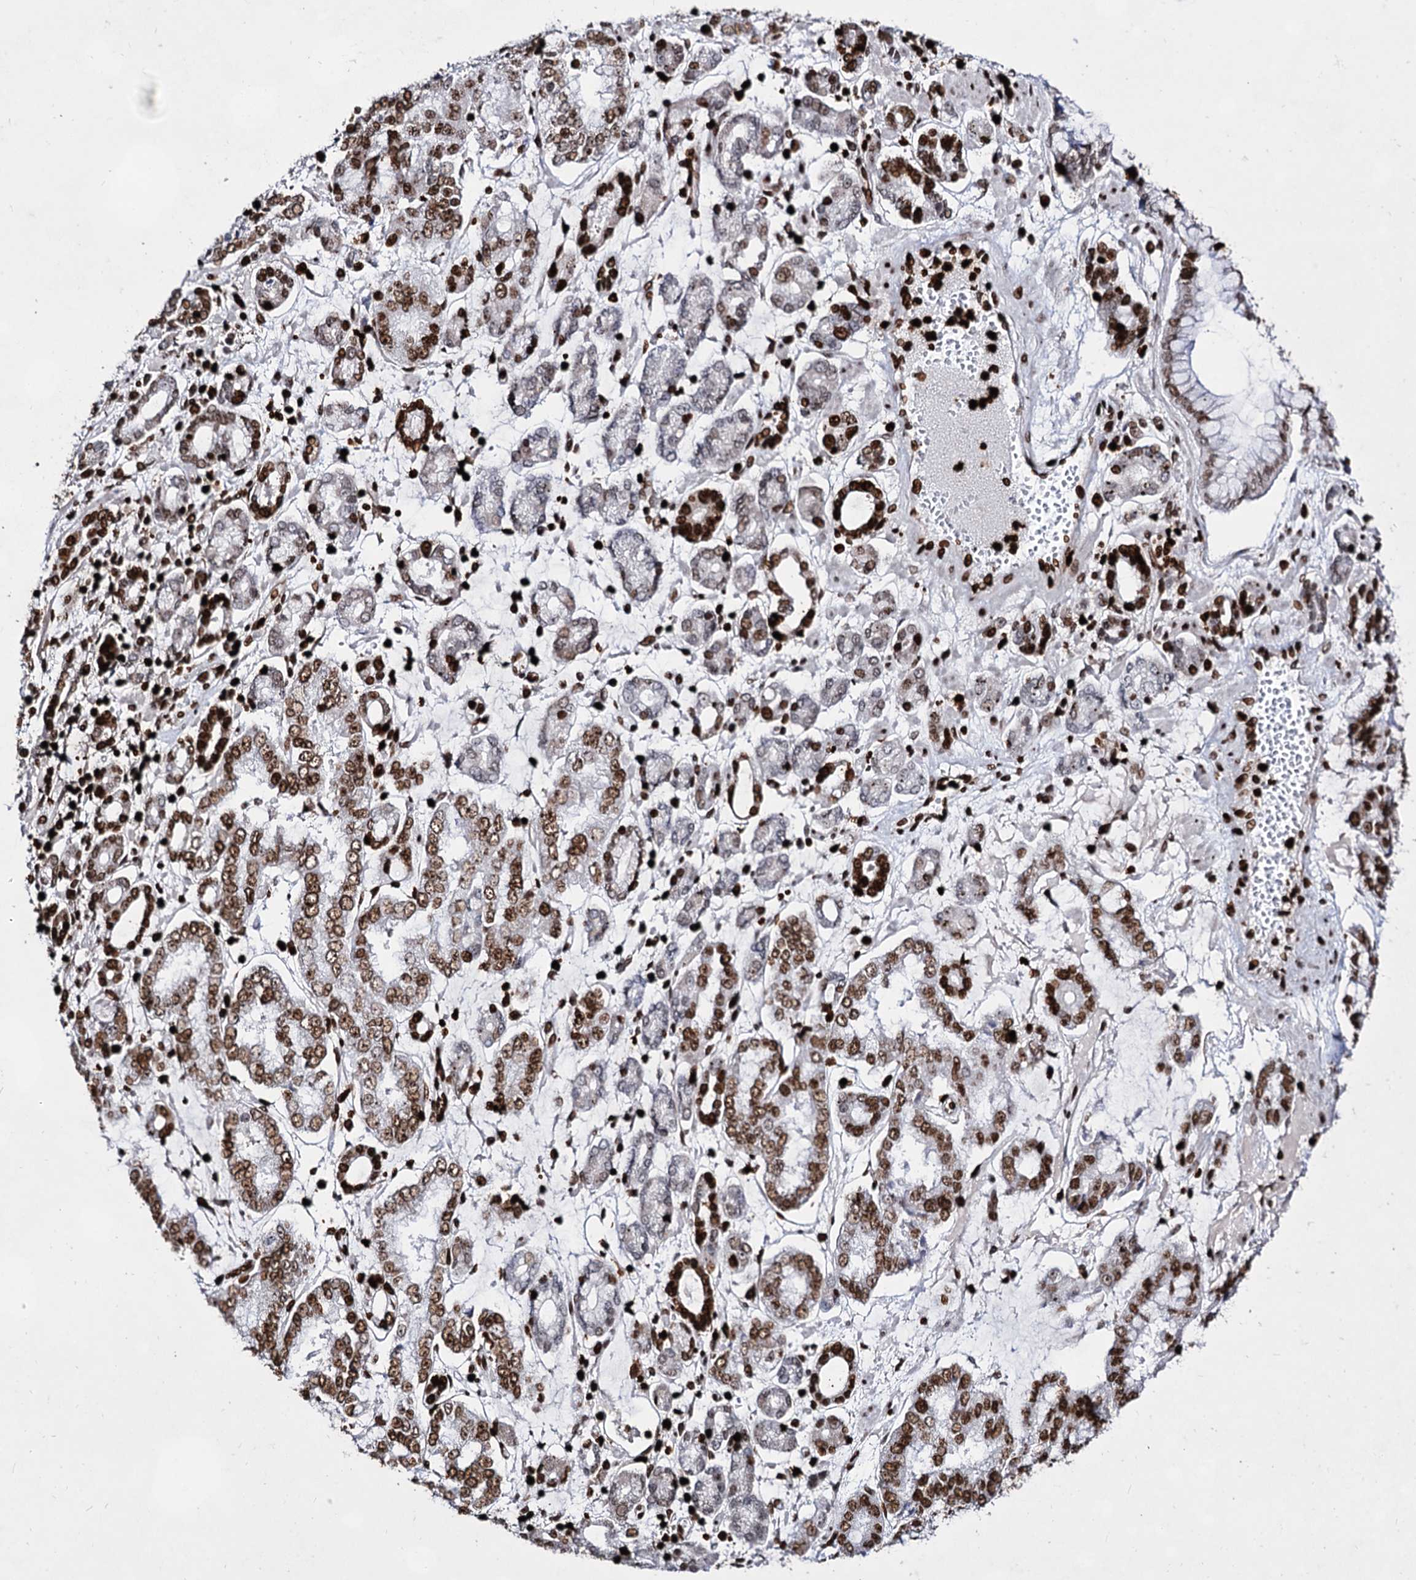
{"staining": {"intensity": "moderate", "quantity": ">75%", "location": "nuclear"}, "tissue": "stomach cancer", "cell_type": "Tumor cells", "image_type": "cancer", "snomed": [{"axis": "morphology", "description": "Adenocarcinoma, NOS"}, {"axis": "topography", "description": "Stomach"}], "caption": "A brown stain highlights moderate nuclear positivity of a protein in adenocarcinoma (stomach) tumor cells. Ihc stains the protein of interest in brown and the nuclei are stained blue.", "gene": "HMGB2", "patient": {"sex": "male", "age": 76}}